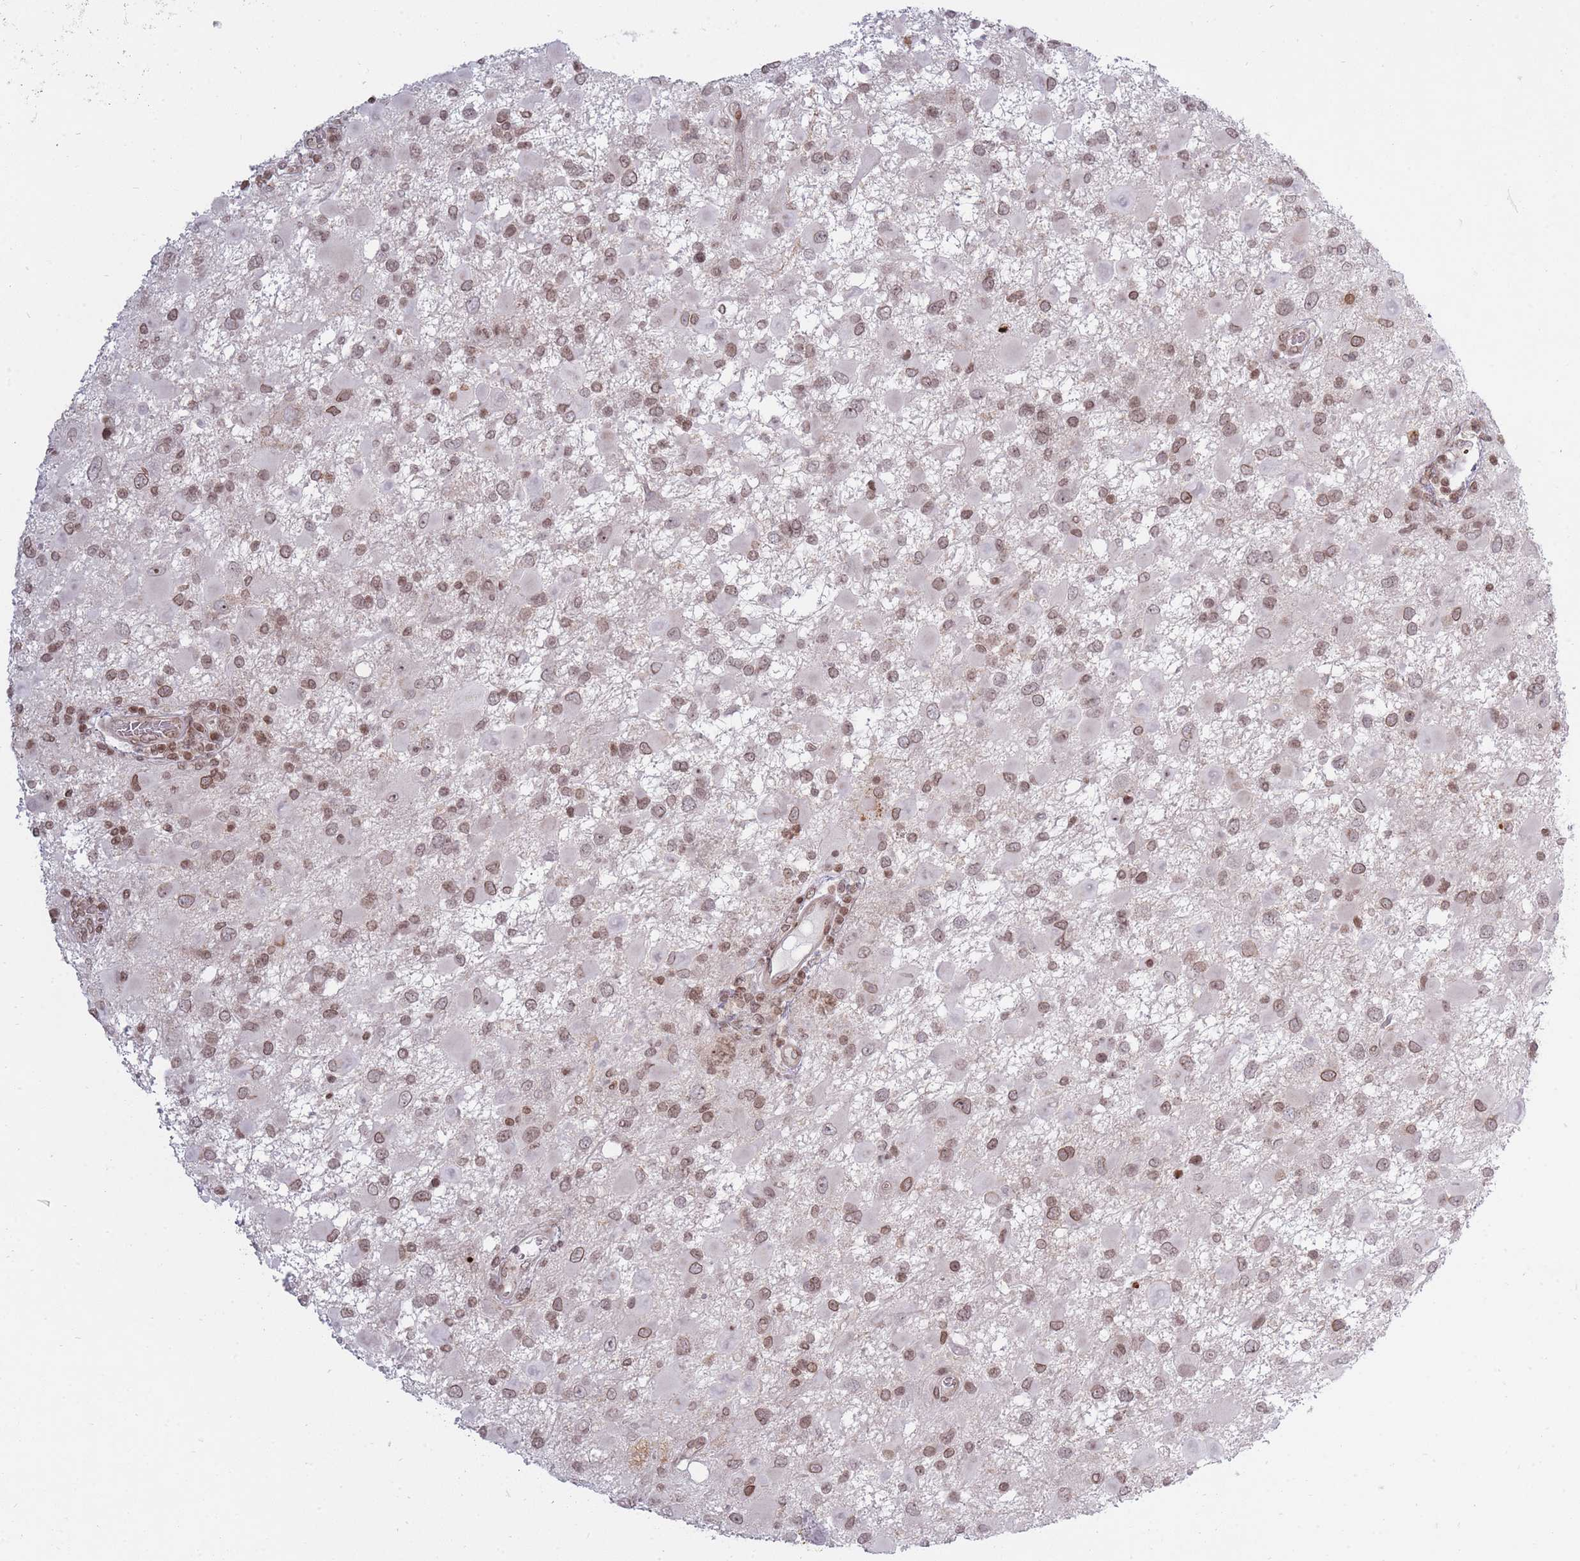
{"staining": {"intensity": "weak", "quantity": ">75%", "location": "nuclear"}, "tissue": "glioma", "cell_type": "Tumor cells", "image_type": "cancer", "snomed": [{"axis": "morphology", "description": "Glioma, malignant, High grade"}, {"axis": "topography", "description": "Brain"}], "caption": "This photomicrograph exhibits immunohistochemistry (IHC) staining of glioma, with low weak nuclear staining in about >75% of tumor cells.", "gene": "TMC6", "patient": {"sex": "male", "age": 53}}